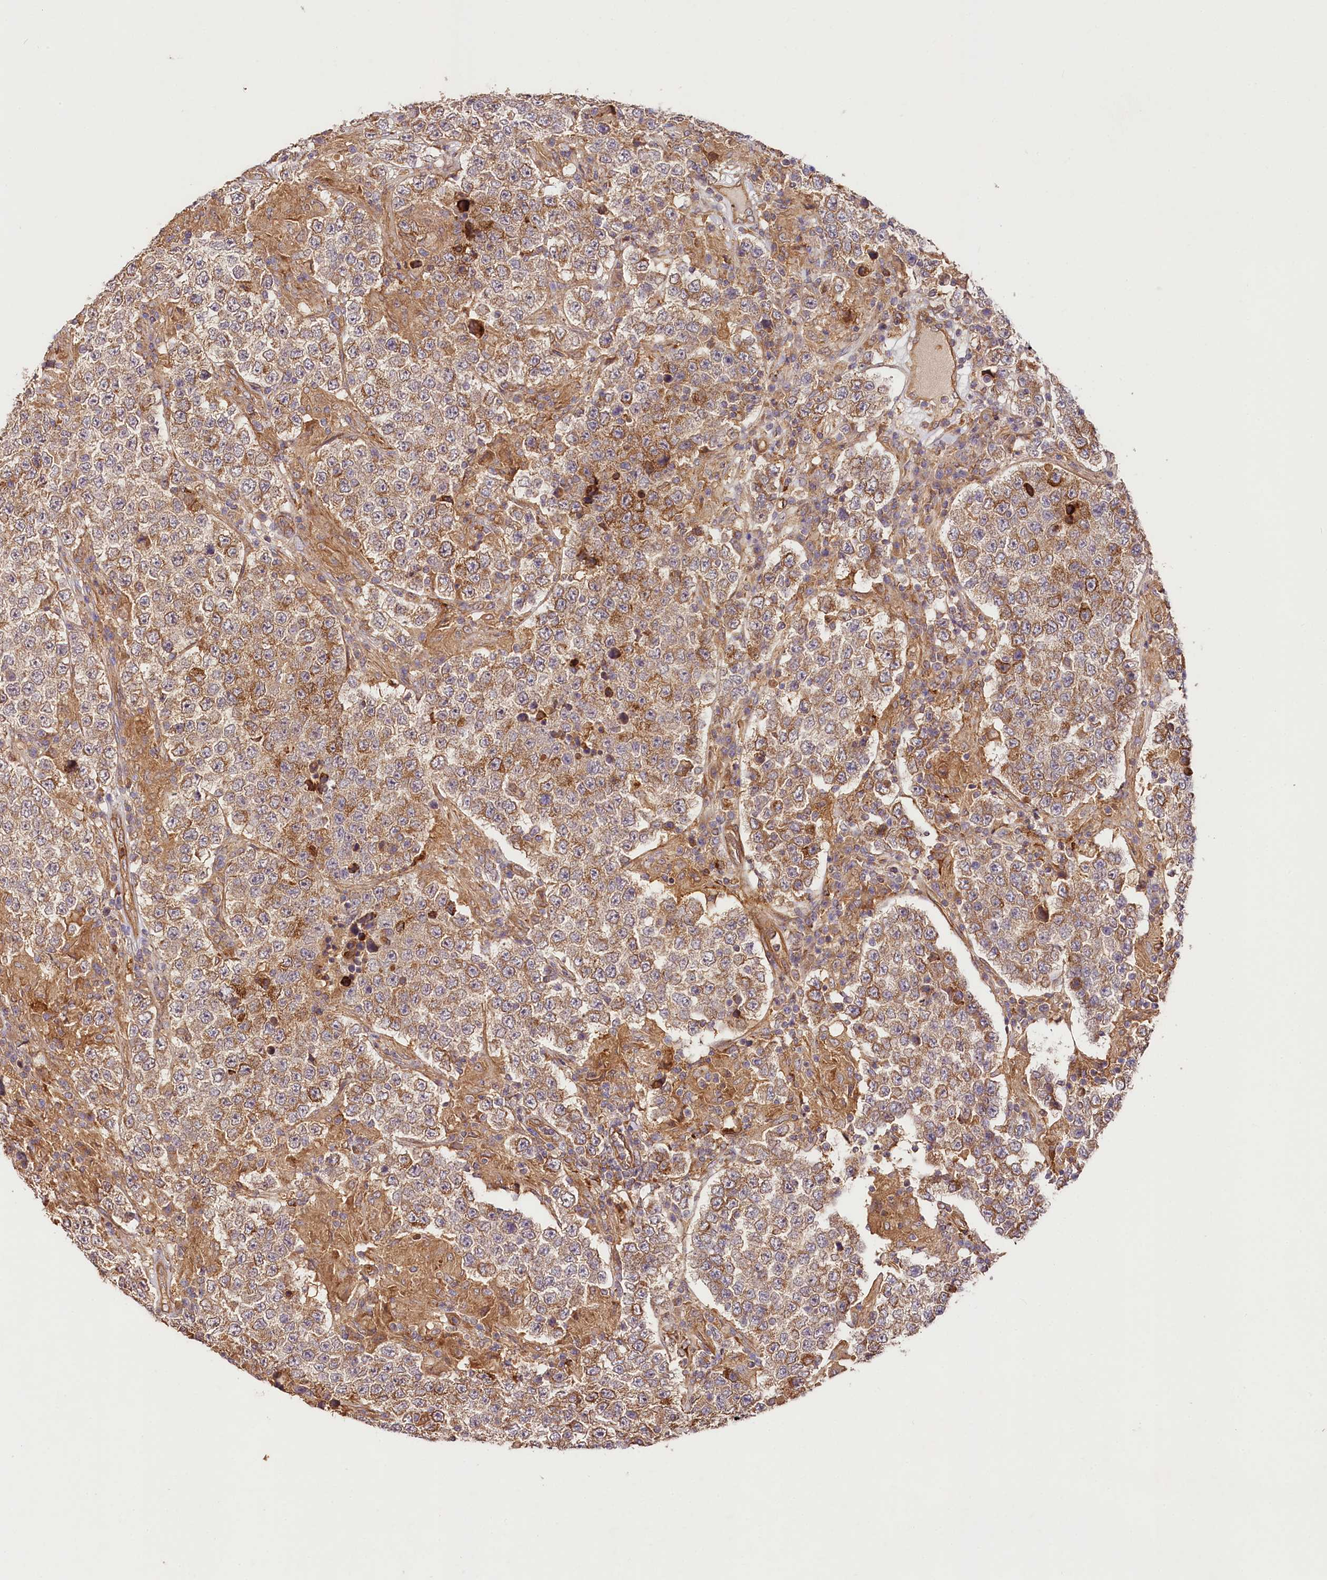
{"staining": {"intensity": "moderate", "quantity": ">75%", "location": "cytoplasmic/membranous"}, "tissue": "testis cancer", "cell_type": "Tumor cells", "image_type": "cancer", "snomed": [{"axis": "morphology", "description": "Normal tissue, NOS"}, {"axis": "morphology", "description": "Urothelial carcinoma, High grade"}, {"axis": "morphology", "description": "Seminoma, NOS"}, {"axis": "morphology", "description": "Carcinoma, Embryonal, NOS"}, {"axis": "topography", "description": "Urinary bladder"}, {"axis": "topography", "description": "Testis"}], "caption": "Testis embryonal carcinoma was stained to show a protein in brown. There is medium levels of moderate cytoplasmic/membranous positivity in about >75% of tumor cells. Using DAB (brown) and hematoxylin (blue) stains, captured at high magnification using brightfield microscopy.", "gene": "CSAD", "patient": {"sex": "male", "age": 41}}